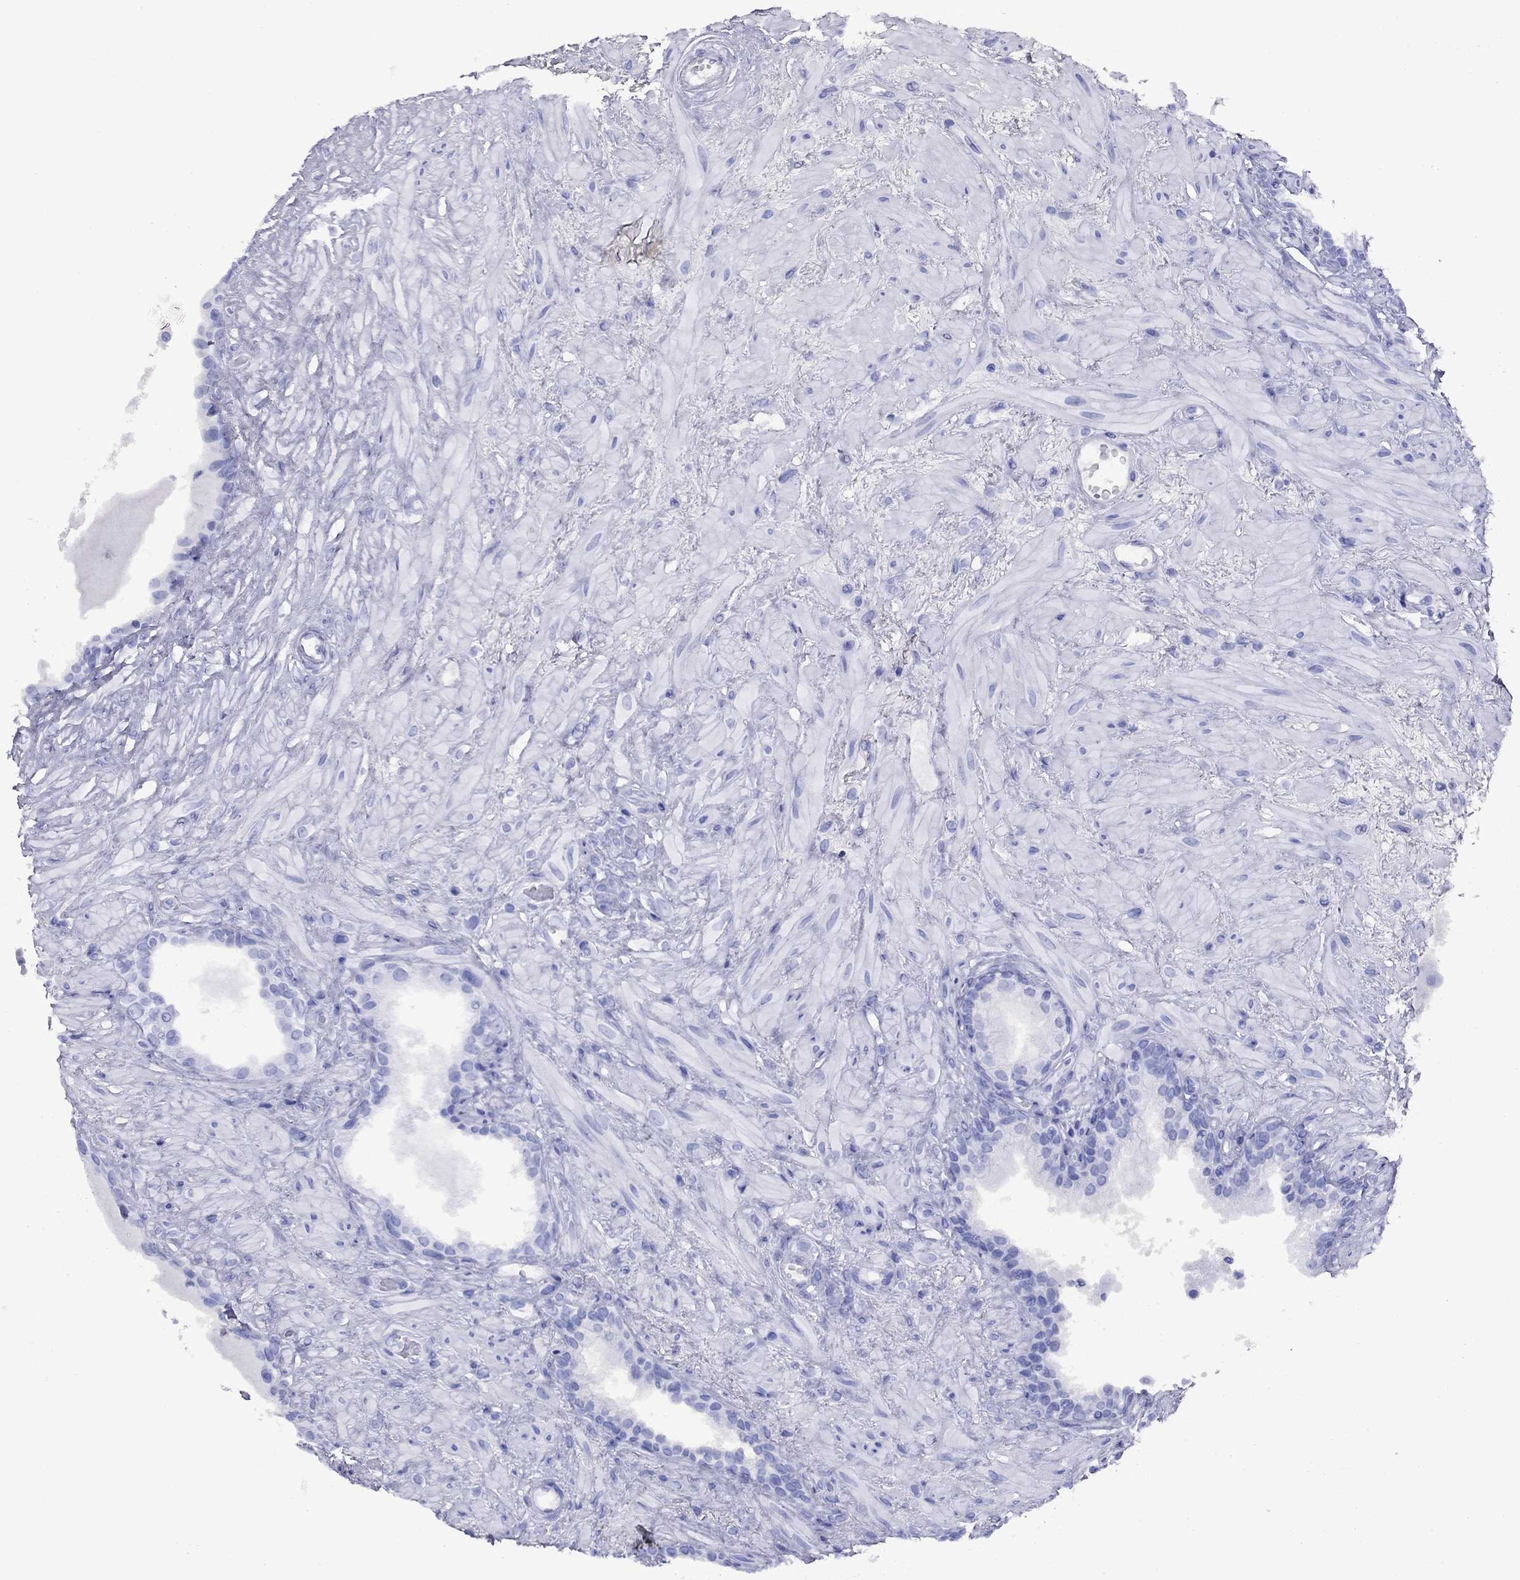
{"staining": {"intensity": "negative", "quantity": "none", "location": "none"}, "tissue": "prostate", "cell_type": "Glandular cells", "image_type": "normal", "snomed": [{"axis": "morphology", "description": "Normal tissue, NOS"}, {"axis": "topography", "description": "Prostate"}], "caption": "Glandular cells show no significant protein expression in unremarkable prostate.", "gene": "APOA2", "patient": {"sex": "male", "age": 63}}